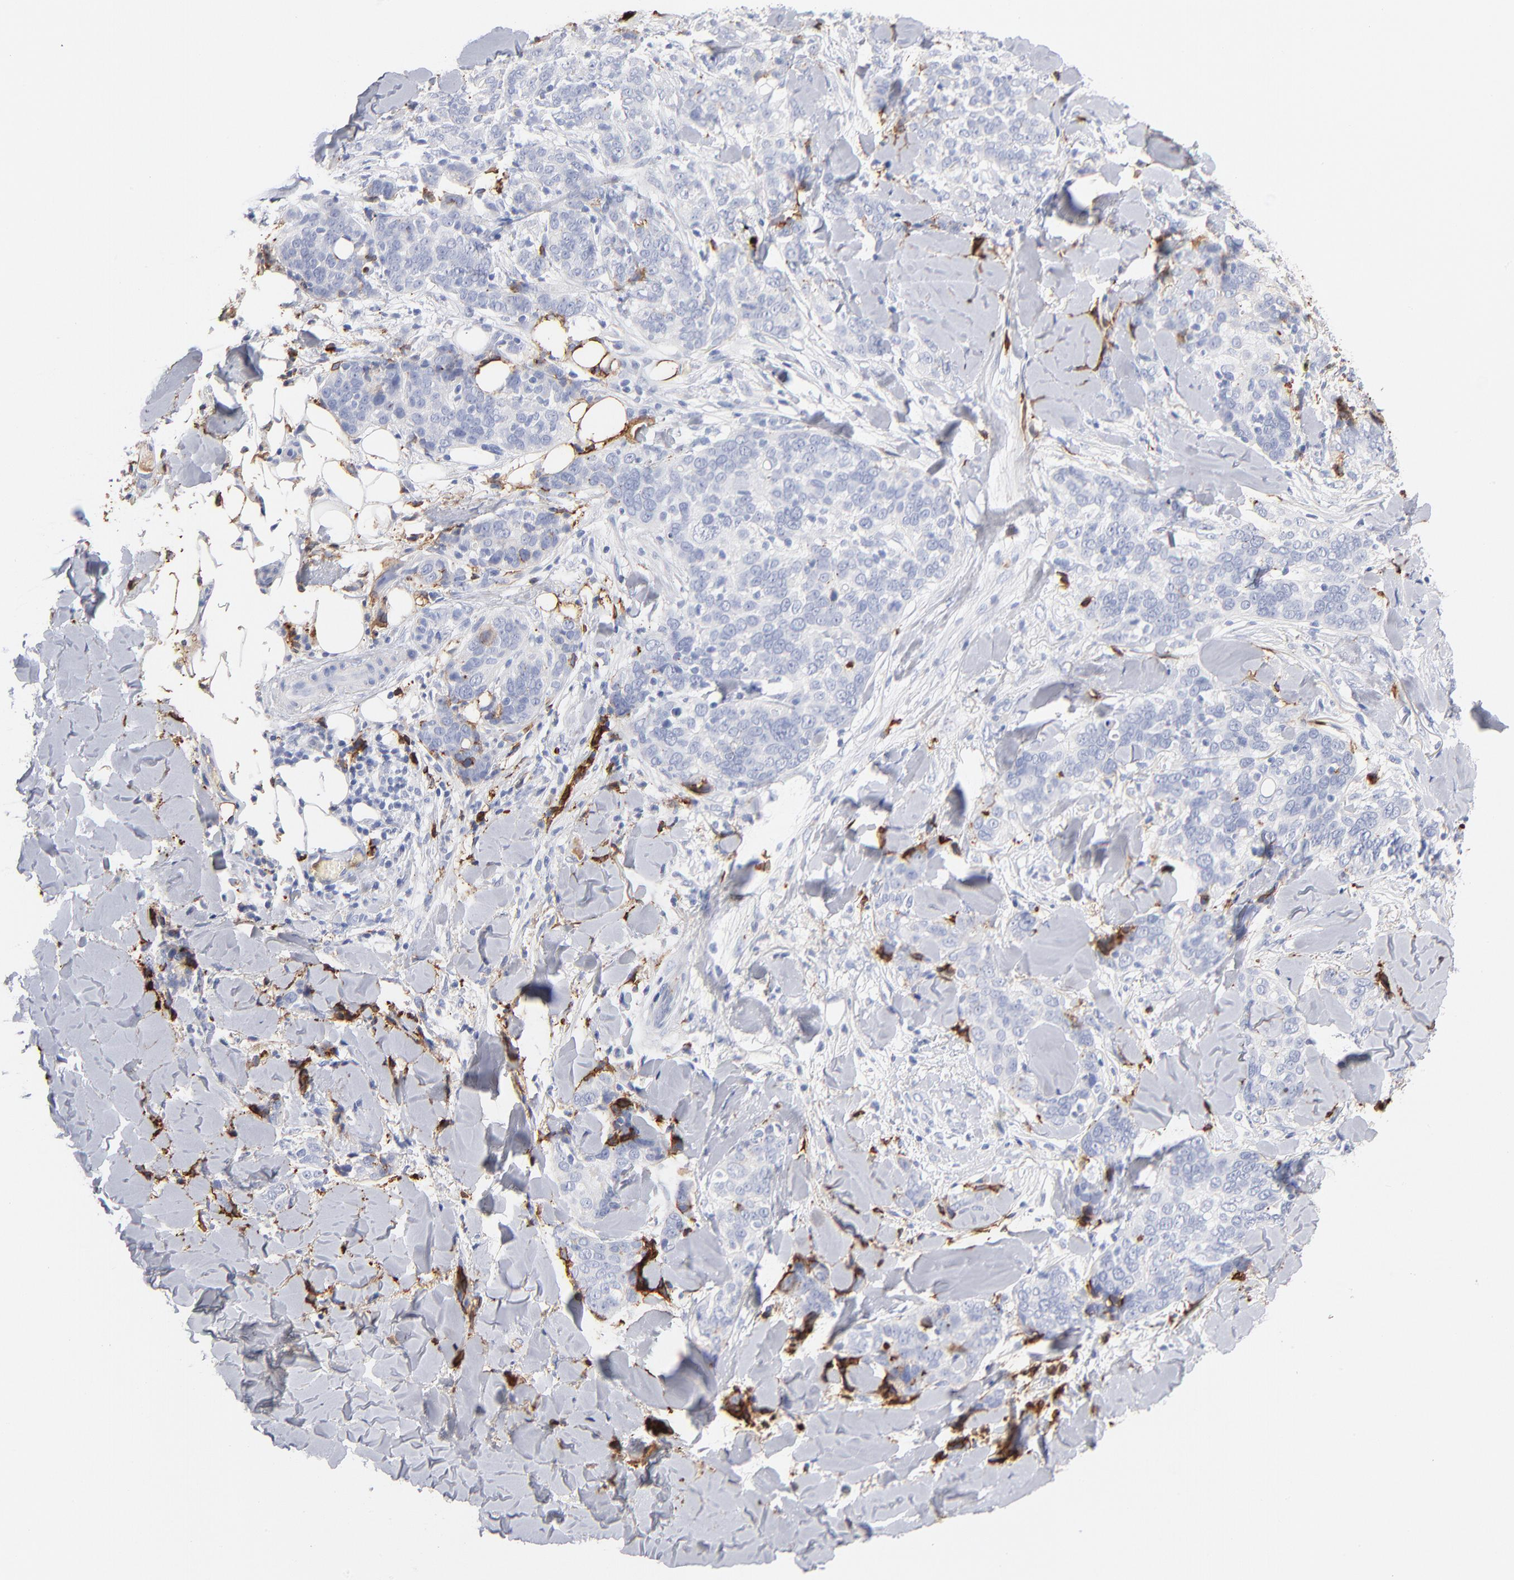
{"staining": {"intensity": "negative", "quantity": "none", "location": "none"}, "tissue": "skin cancer", "cell_type": "Tumor cells", "image_type": "cancer", "snomed": [{"axis": "morphology", "description": "Normal tissue, NOS"}, {"axis": "morphology", "description": "Squamous cell carcinoma, NOS"}, {"axis": "topography", "description": "Skin"}], "caption": "Histopathology image shows no significant protein expression in tumor cells of skin cancer.", "gene": "APOH", "patient": {"sex": "female", "age": 83}}